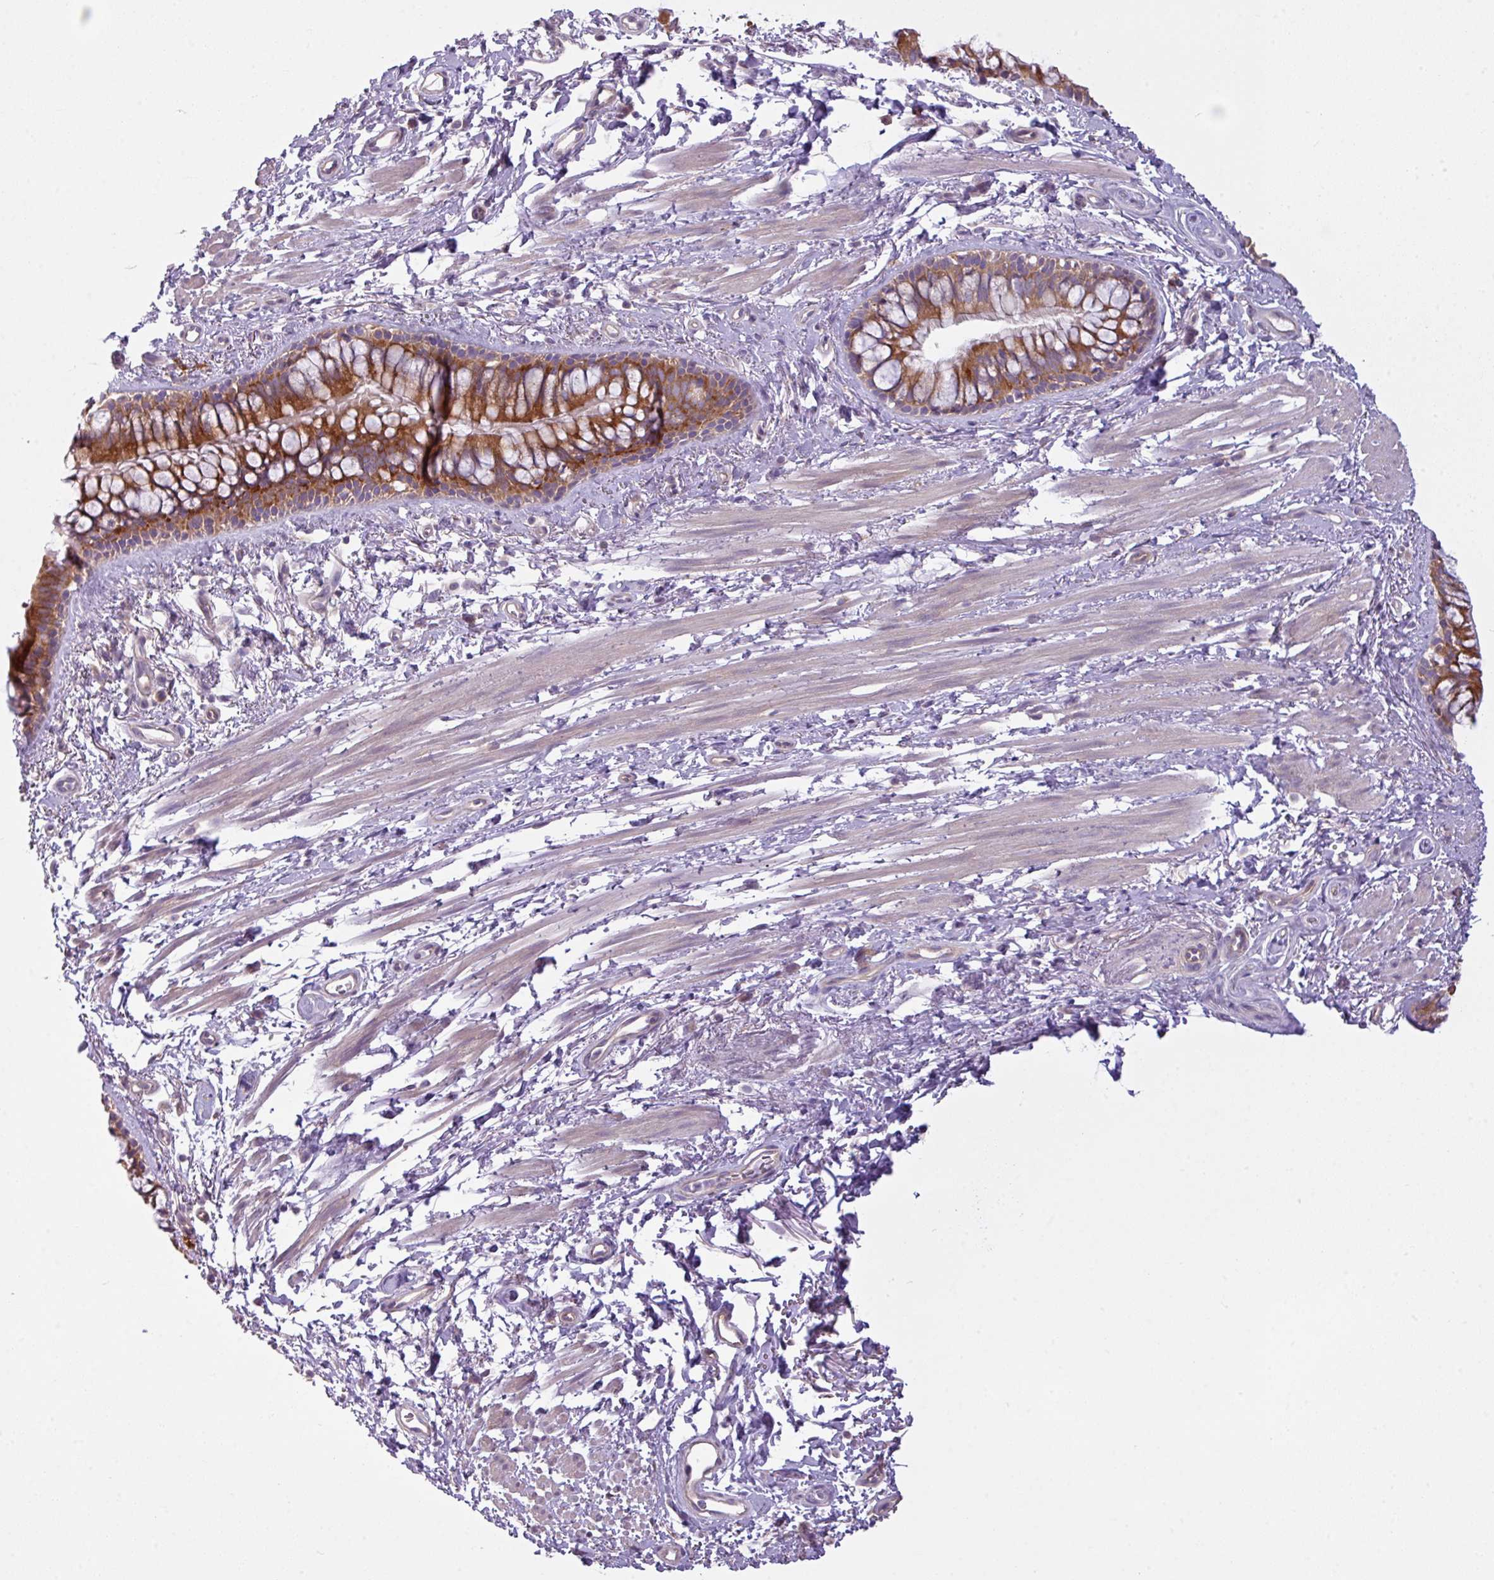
{"staining": {"intensity": "strong", "quantity": ">75%", "location": "cytoplasmic/membranous"}, "tissue": "bronchus", "cell_type": "Respiratory epithelial cells", "image_type": "normal", "snomed": [{"axis": "morphology", "description": "Normal tissue, NOS"}, {"axis": "morphology", "description": "Squamous cell carcinoma, NOS"}, {"axis": "topography", "description": "Bronchus"}, {"axis": "topography", "description": "Lung"}], "caption": "Immunohistochemistry staining of unremarkable bronchus, which exhibits high levels of strong cytoplasmic/membranous staining in about >75% of respiratory epithelial cells indicating strong cytoplasmic/membranous protein positivity. The staining was performed using DAB (brown) for protein detection and nuclei were counterstained in hematoxylin (blue).", "gene": "CAMK2A", "patient": {"sex": "female", "age": 70}}